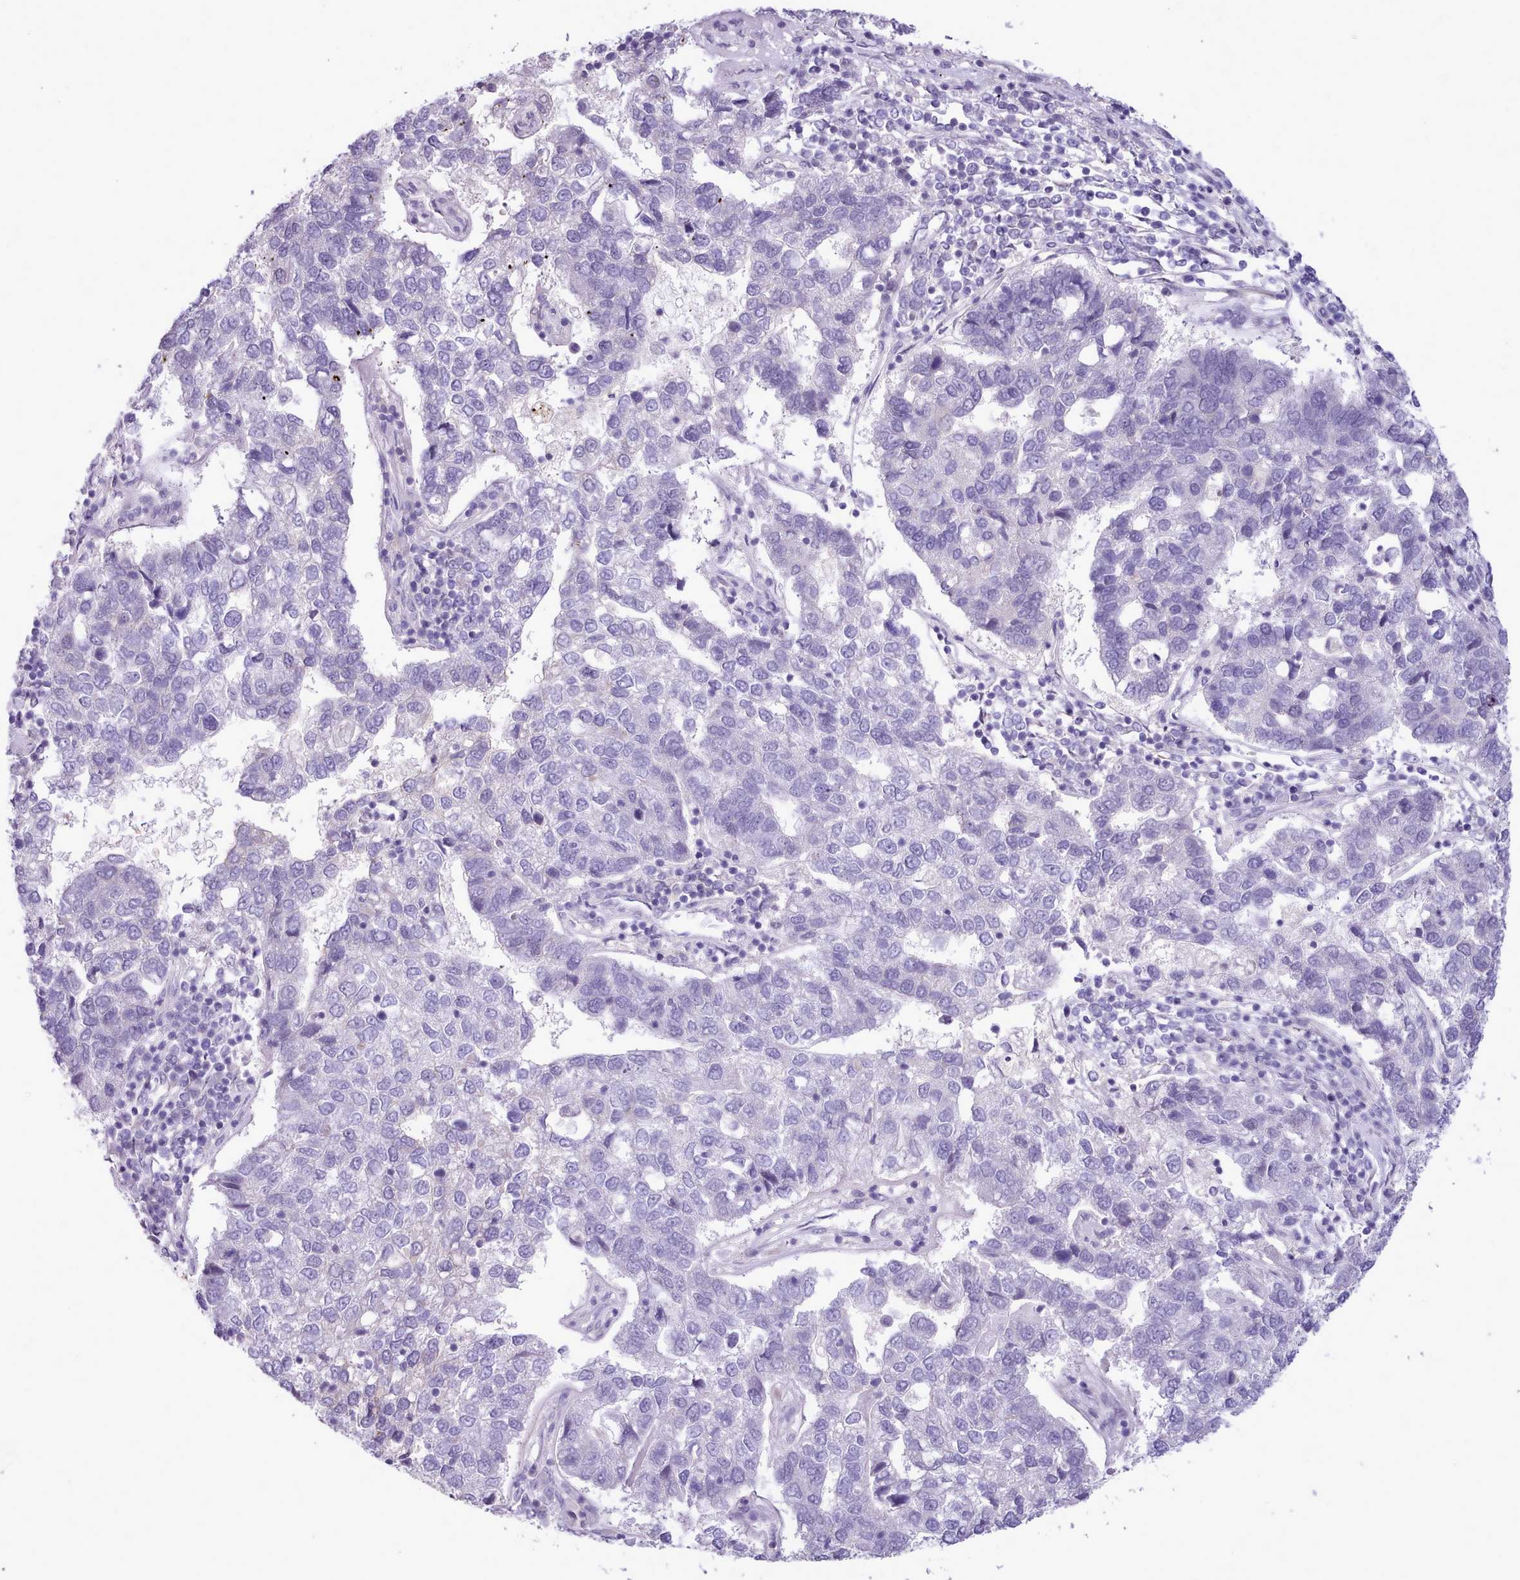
{"staining": {"intensity": "negative", "quantity": "none", "location": "none"}, "tissue": "pancreatic cancer", "cell_type": "Tumor cells", "image_type": "cancer", "snomed": [{"axis": "morphology", "description": "Adenocarcinoma, NOS"}, {"axis": "topography", "description": "Pancreas"}], "caption": "Tumor cells show no significant protein expression in pancreatic cancer (adenocarcinoma).", "gene": "CYP2A13", "patient": {"sex": "female", "age": 61}}